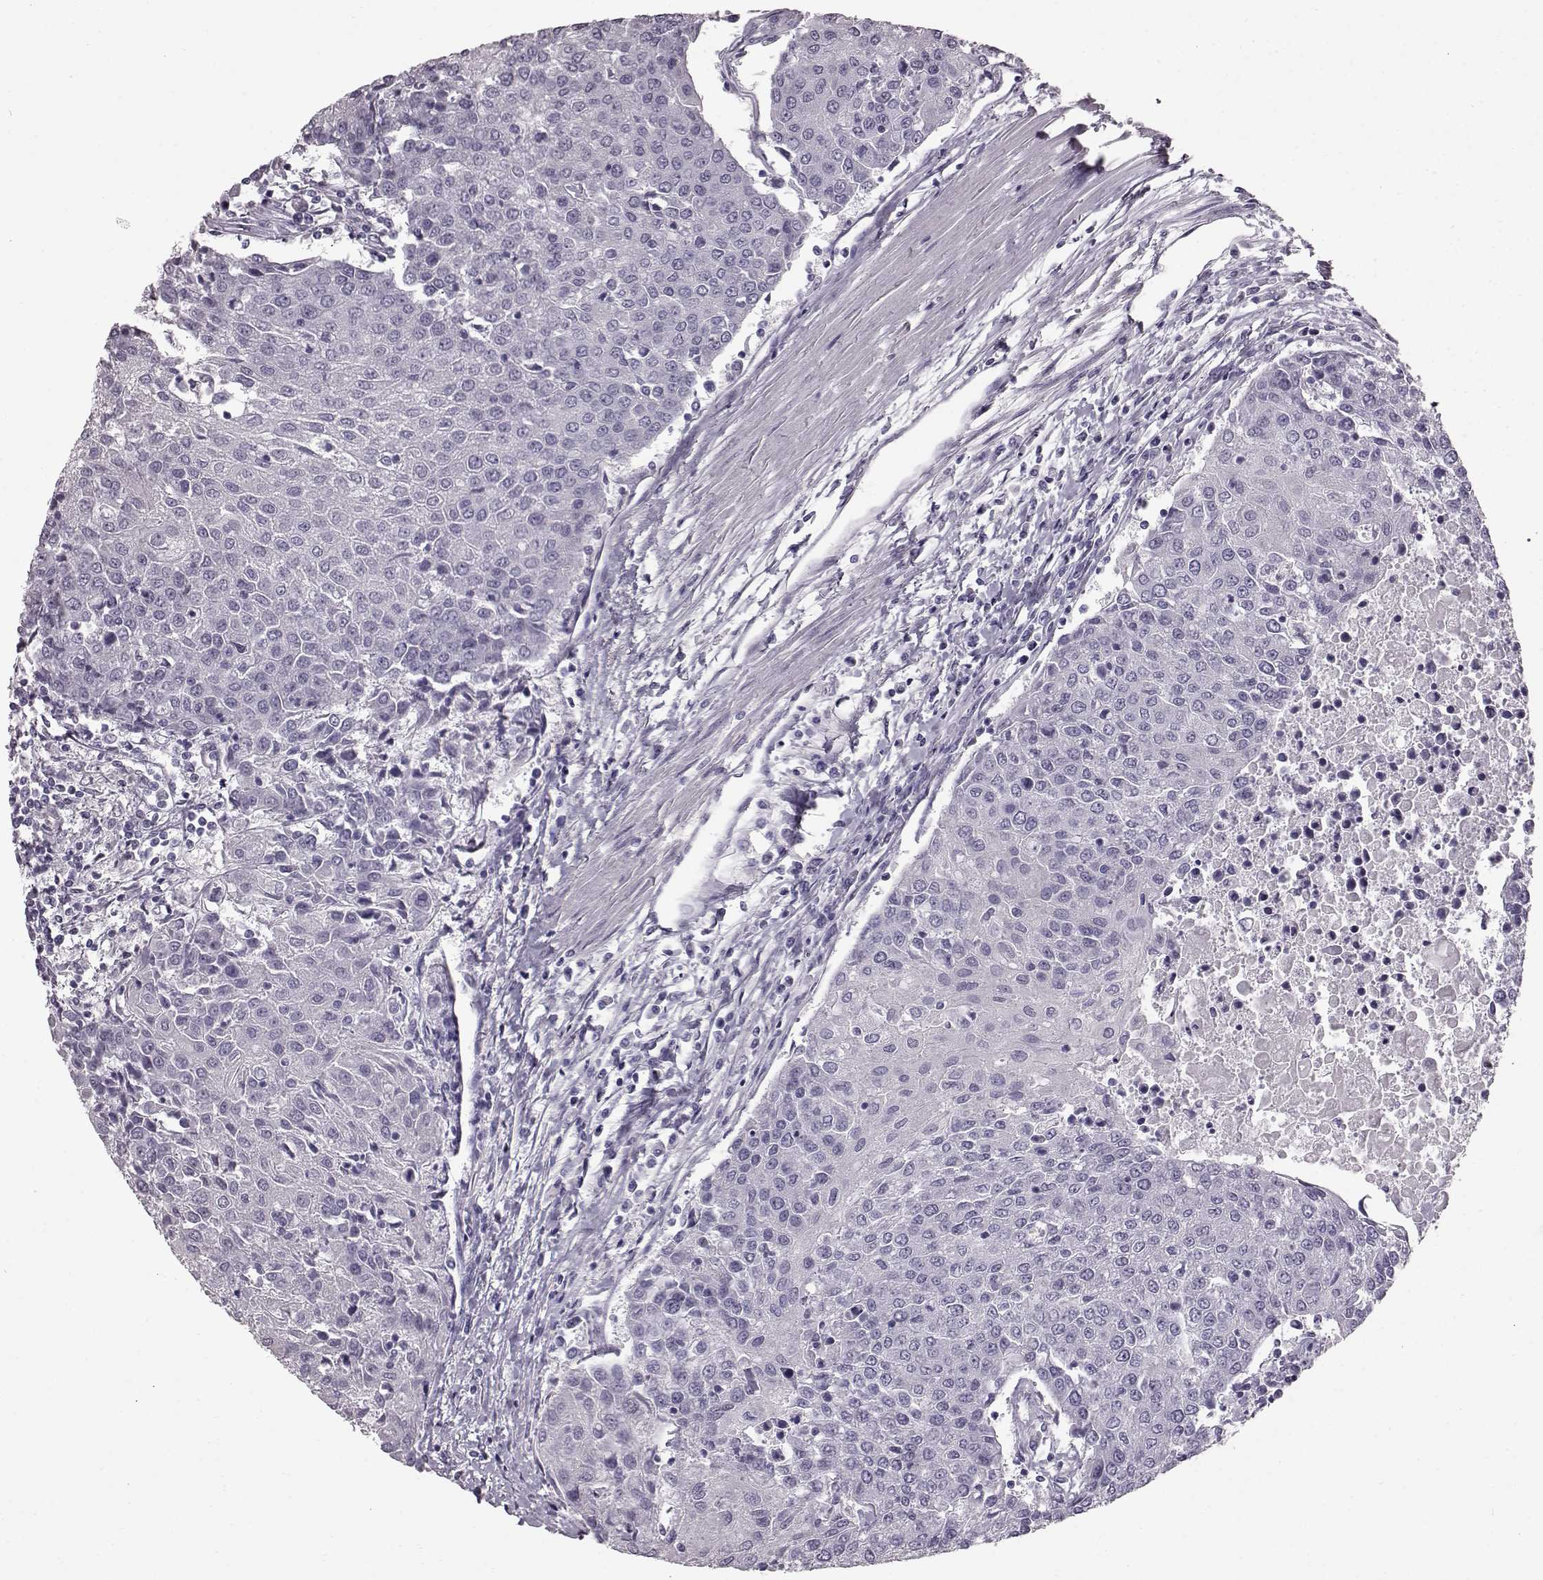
{"staining": {"intensity": "negative", "quantity": "none", "location": "none"}, "tissue": "urothelial cancer", "cell_type": "Tumor cells", "image_type": "cancer", "snomed": [{"axis": "morphology", "description": "Urothelial carcinoma, High grade"}, {"axis": "topography", "description": "Urinary bladder"}], "caption": "IHC image of urothelial cancer stained for a protein (brown), which exhibits no positivity in tumor cells.", "gene": "TCHHL1", "patient": {"sex": "female", "age": 85}}